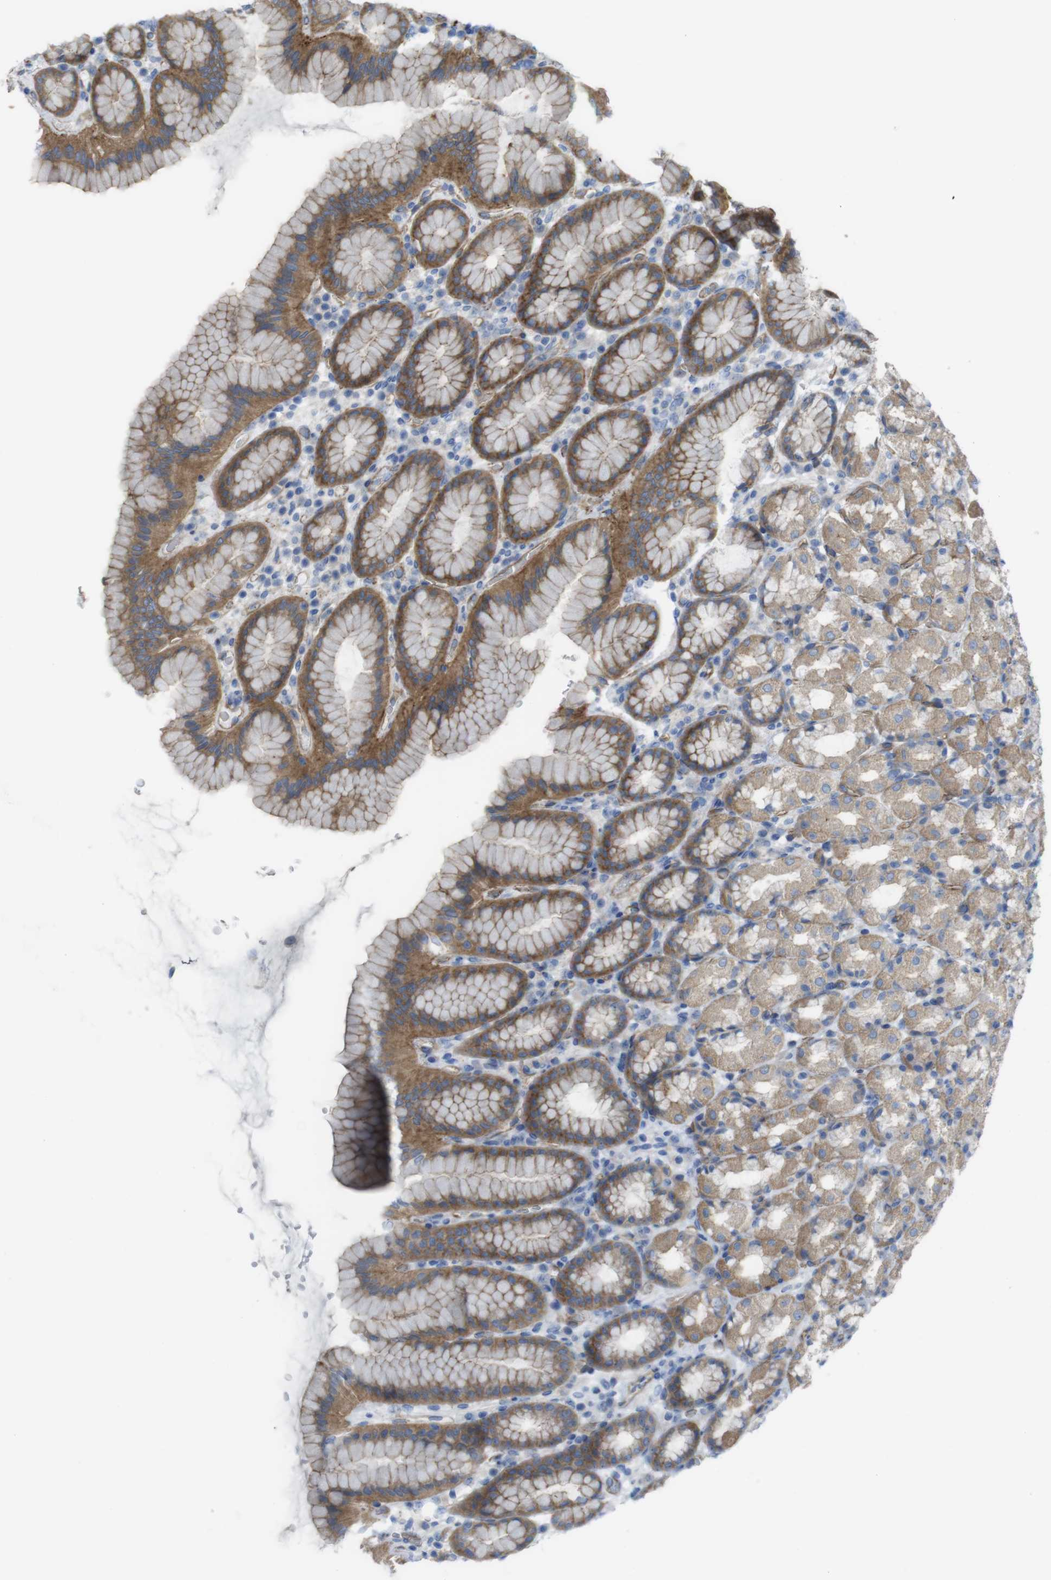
{"staining": {"intensity": "moderate", "quantity": "25%-75%", "location": "cytoplasmic/membranous"}, "tissue": "stomach", "cell_type": "Glandular cells", "image_type": "normal", "snomed": [{"axis": "morphology", "description": "Normal tissue, NOS"}, {"axis": "topography", "description": "Stomach, upper"}], "caption": "Stomach stained with a brown dye reveals moderate cytoplasmic/membranous positive staining in approximately 25%-75% of glandular cells.", "gene": "PREX2", "patient": {"sex": "male", "age": 68}}